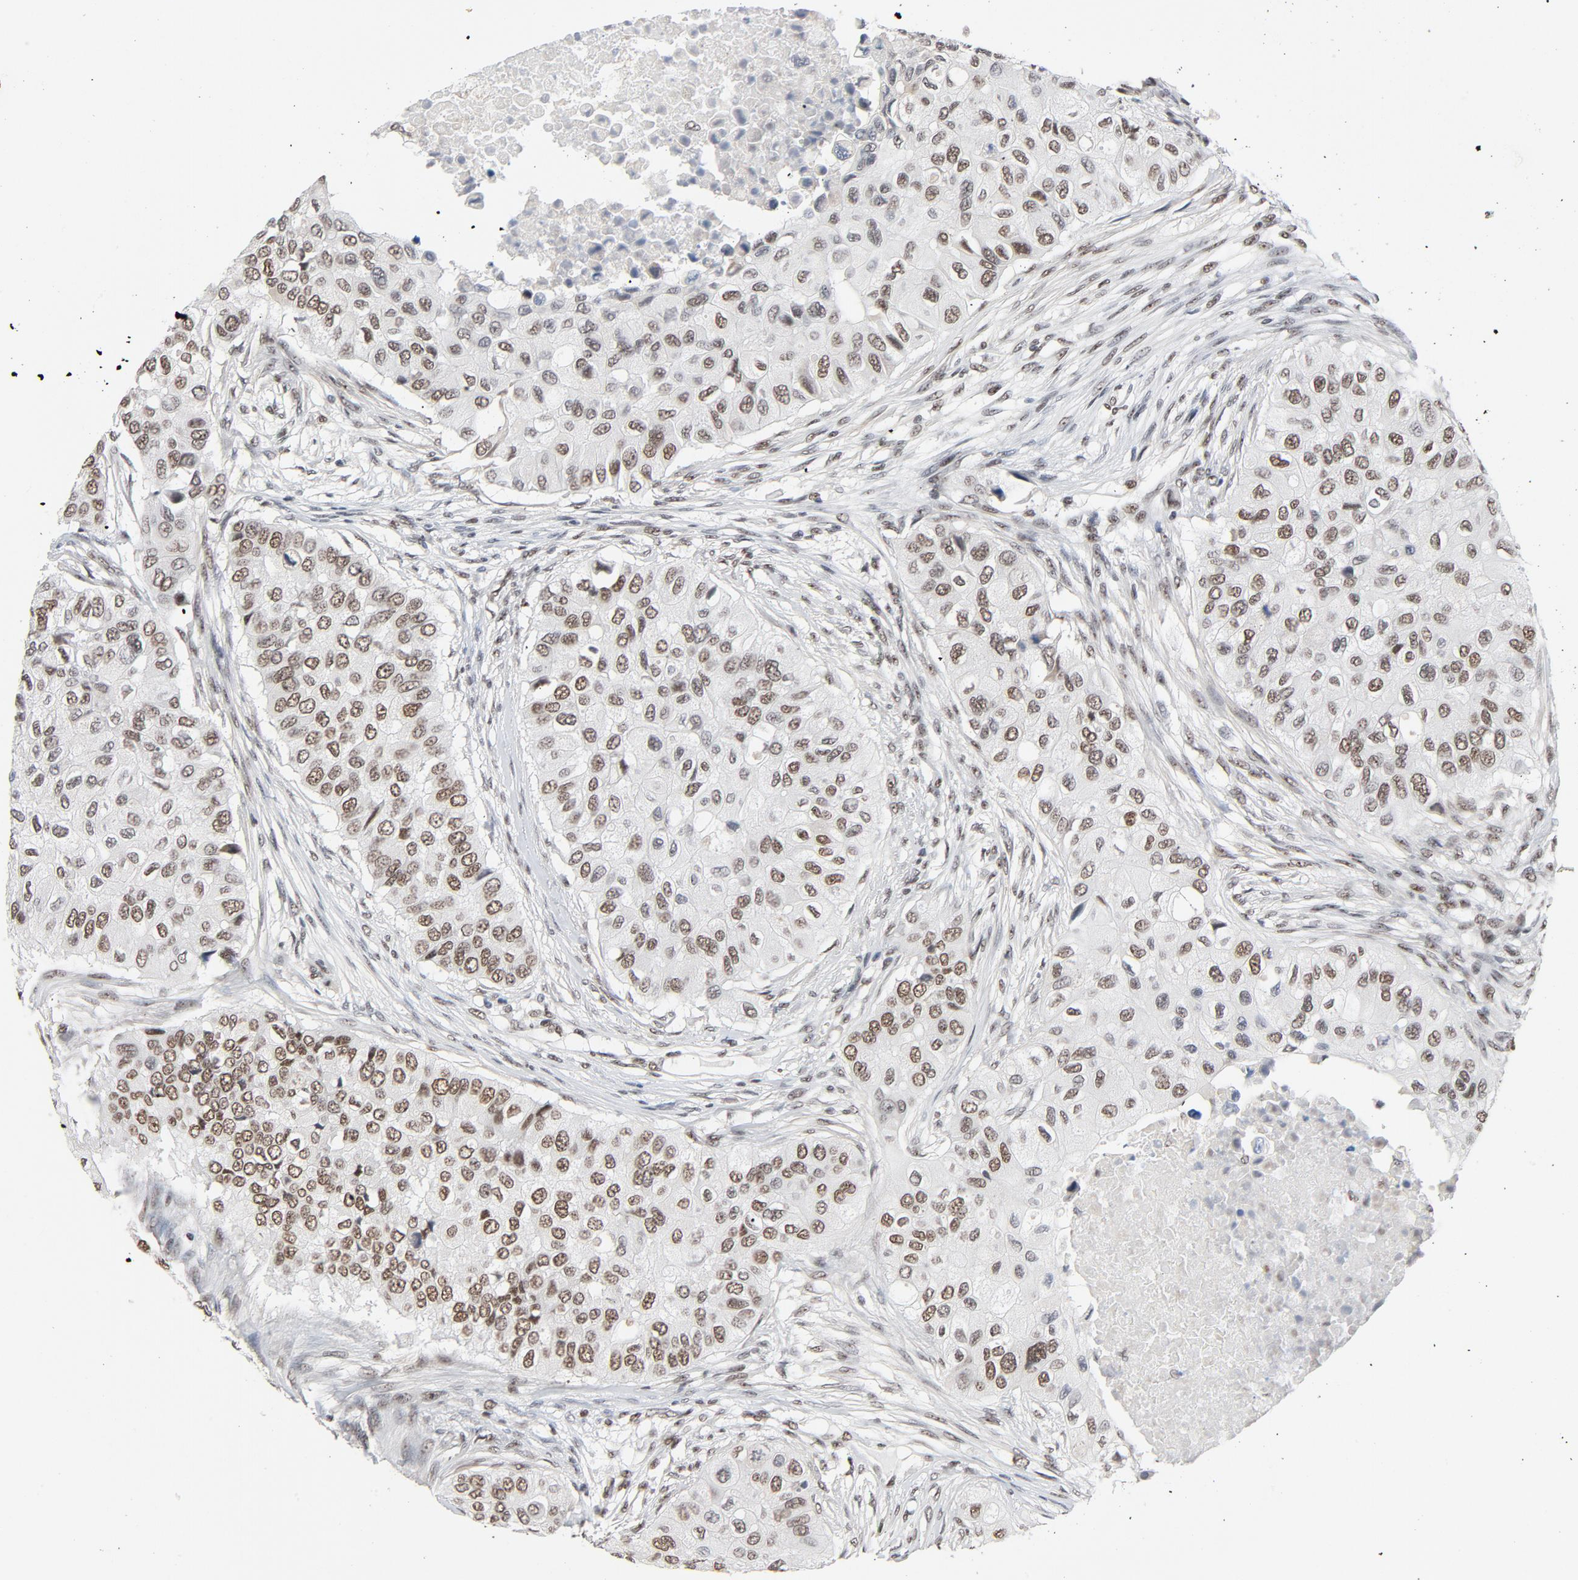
{"staining": {"intensity": "moderate", "quantity": ">75%", "location": "cytoplasmic/membranous,nuclear"}, "tissue": "breast cancer", "cell_type": "Tumor cells", "image_type": "cancer", "snomed": [{"axis": "morphology", "description": "Normal tissue, NOS"}, {"axis": "morphology", "description": "Duct carcinoma"}, {"axis": "topography", "description": "Breast"}], "caption": "Immunohistochemistry histopathology image of neoplastic tissue: human breast cancer (infiltrating ductal carcinoma) stained using immunohistochemistry (IHC) shows medium levels of moderate protein expression localized specifically in the cytoplasmic/membranous and nuclear of tumor cells, appearing as a cytoplasmic/membranous and nuclear brown color.", "gene": "MRE11", "patient": {"sex": "female", "age": 49}}